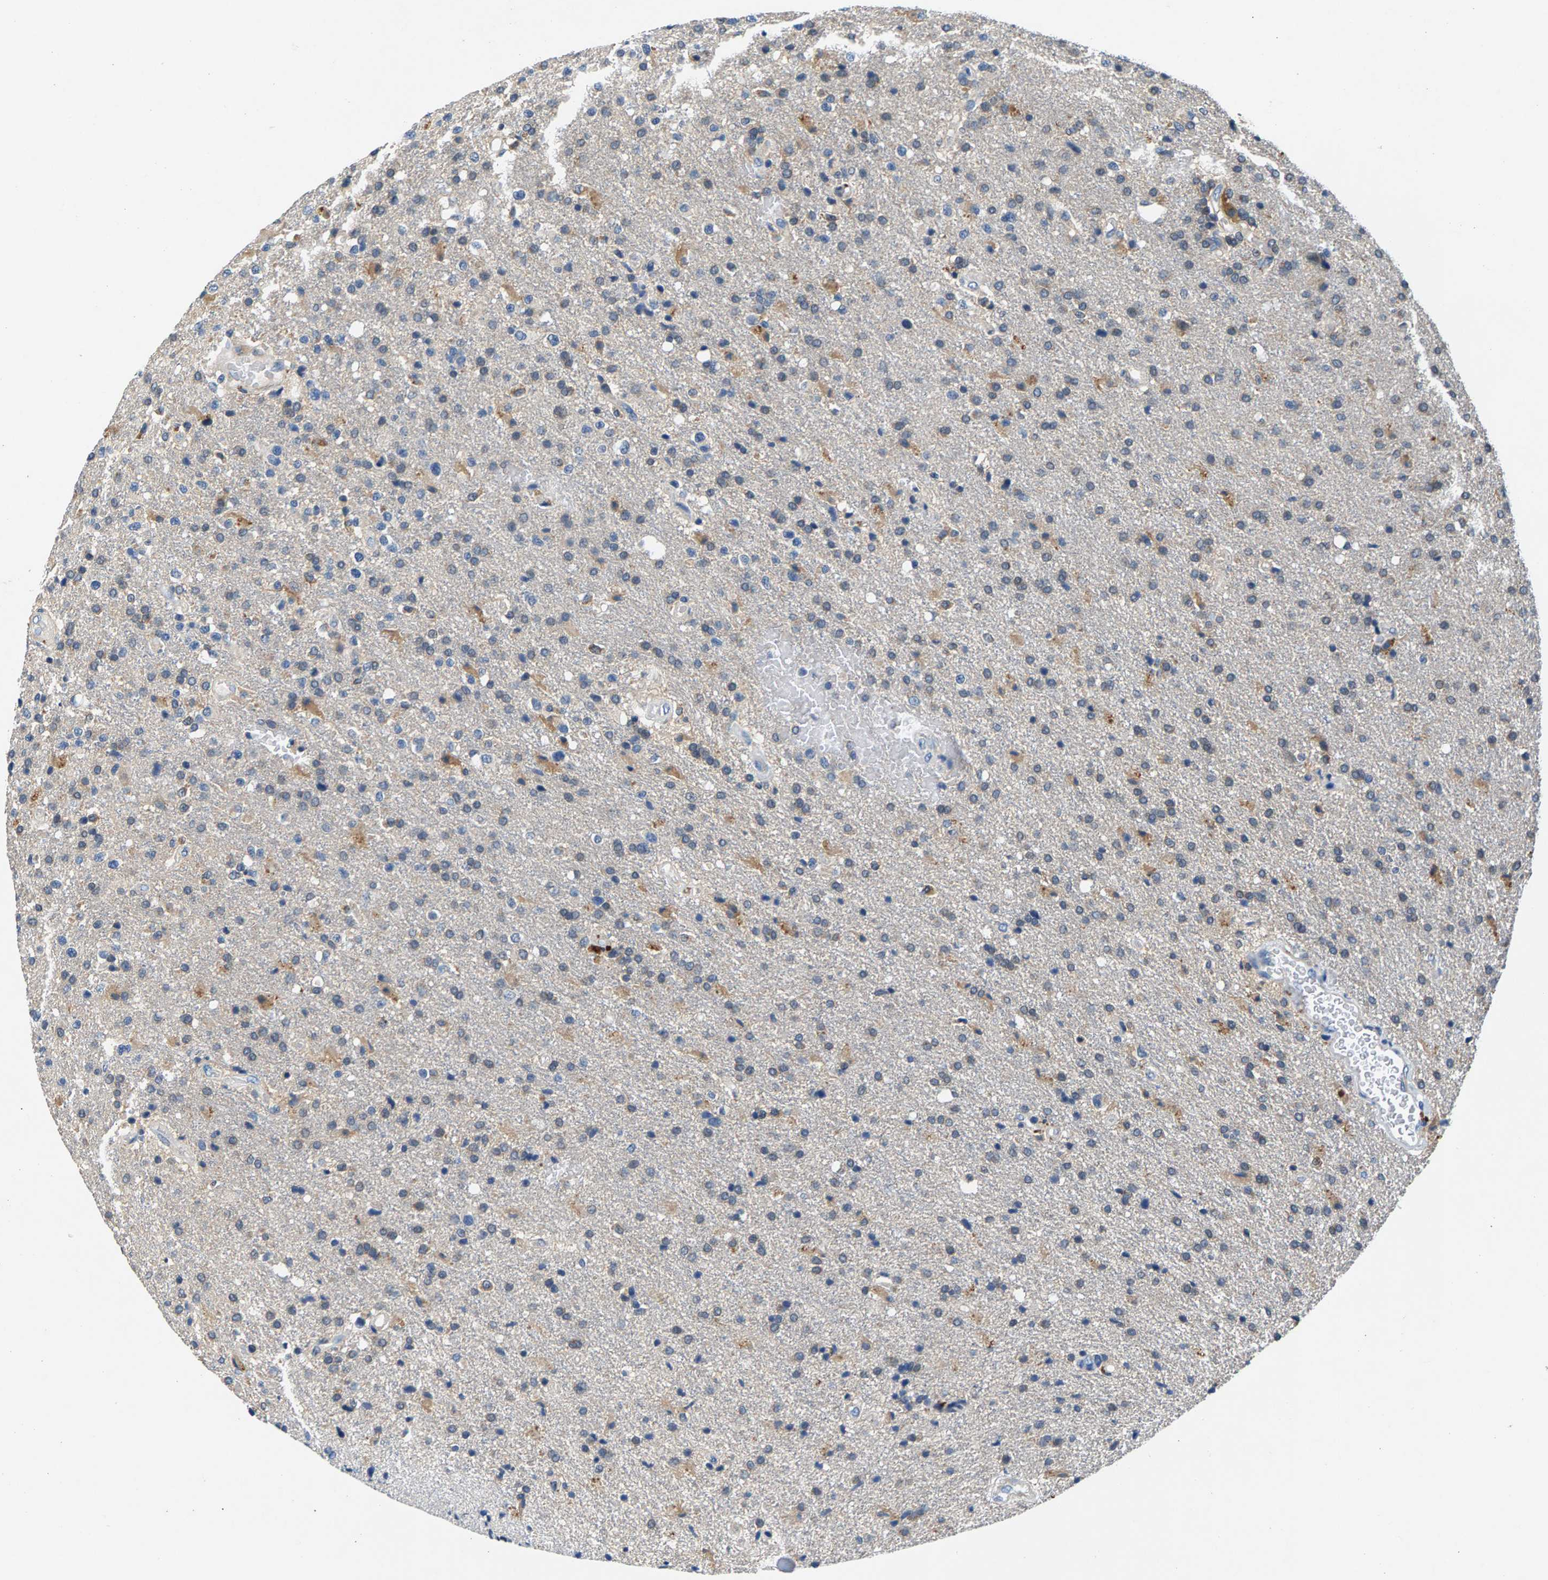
{"staining": {"intensity": "weak", "quantity": "<25%", "location": "cytoplasmic/membranous"}, "tissue": "glioma", "cell_type": "Tumor cells", "image_type": "cancer", "snomed": [{"axis": "morphology", "description": "Glioma, malignant, High grade"}, {"axis": "topography", "description": "Brain"}], "caption": "An immunohistochemistry (IHC) histopathology image of glioma is shown. There is no staining in tumor cells of glioma. Brightfield microscopy of immunohistochemistry (IHC) stained with DAB (brown) and hematoxylin (blue), captured at high magnification.", "gene": "NT5C", "patient": {"sex": "male", "age": 72}}